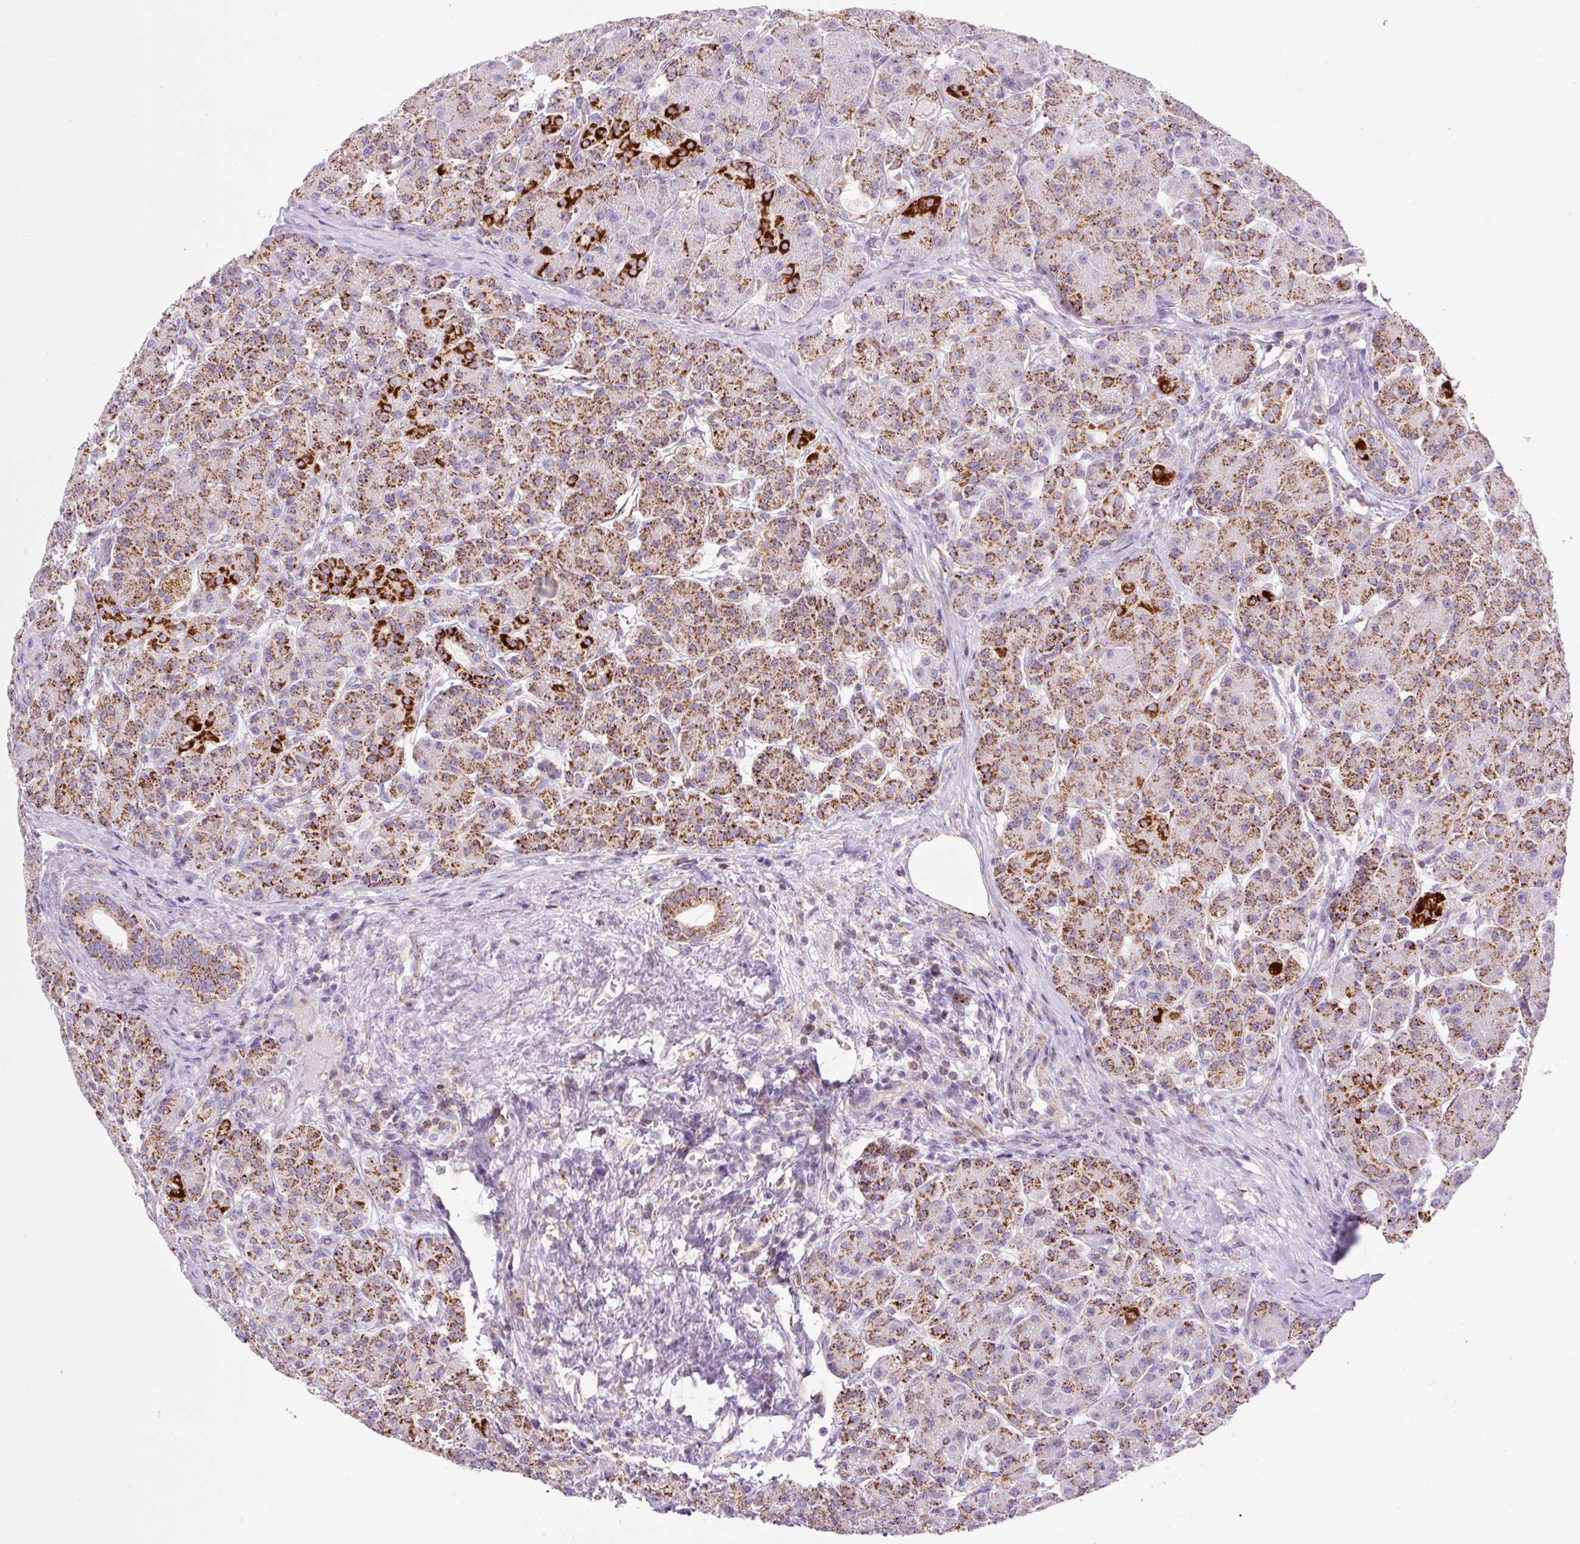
{"staining": {"intensity": "strong", "quantity": ">75%", "location": "cytoplasmic/membranous"}, "tissue": "pancreas", "cell_type": "Exocrine glandular cells", "image_type": "normal", "snomed": [{"axis": "morphology", "description": "Normal tissue, NOS"}, {"axis": "topography", "description": "Pancreas"}], "caption": "Immunohistochemistry (DAB (3,3'-diaminobenzidine)) staining of normal pancreas exhibits strong cytoplasmic/membranous protein positivity in about >75% of exocrine glandular cells.", "gene": "NF1", "patient": {"sex": "male", "age": 63}}